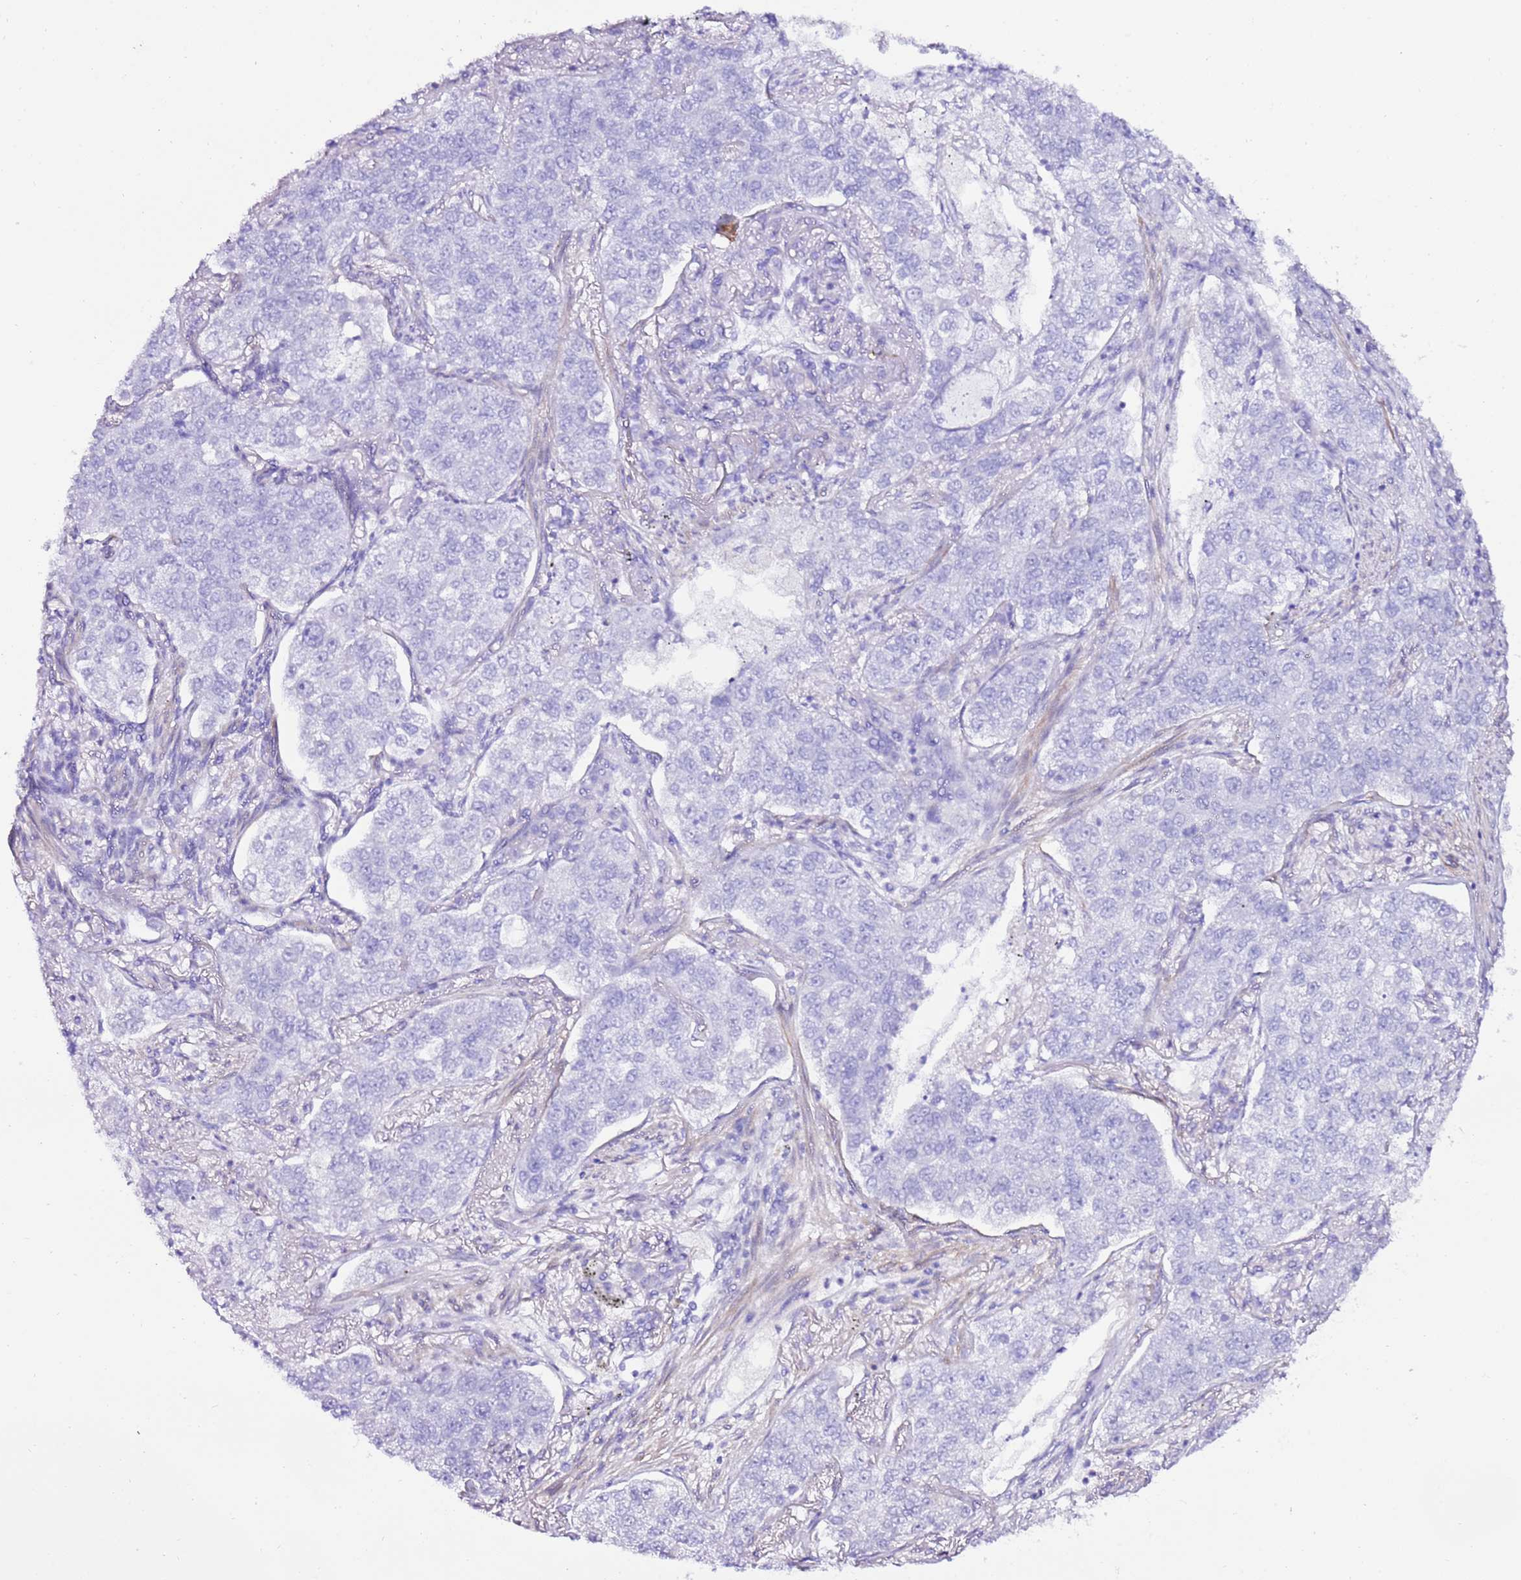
{"staining": {"intensity": "negative", "quantity": "none", "location": "none"}, "tissue": "lung cancer", "cell_type": "Tumor cells", "image_type": "cancer", "snomed": [{"axis": "morphology", "description": "Adenocarcinoma, NOS"}, {"axis": "topography", "description": "Lung"}], "caption": "Adenocarcinoma (lung) was stained to show a protein in brown. There is no significant expression in tumor cells.", "gene": "ART5", "patient": {"sex": "male", "age": 49}}